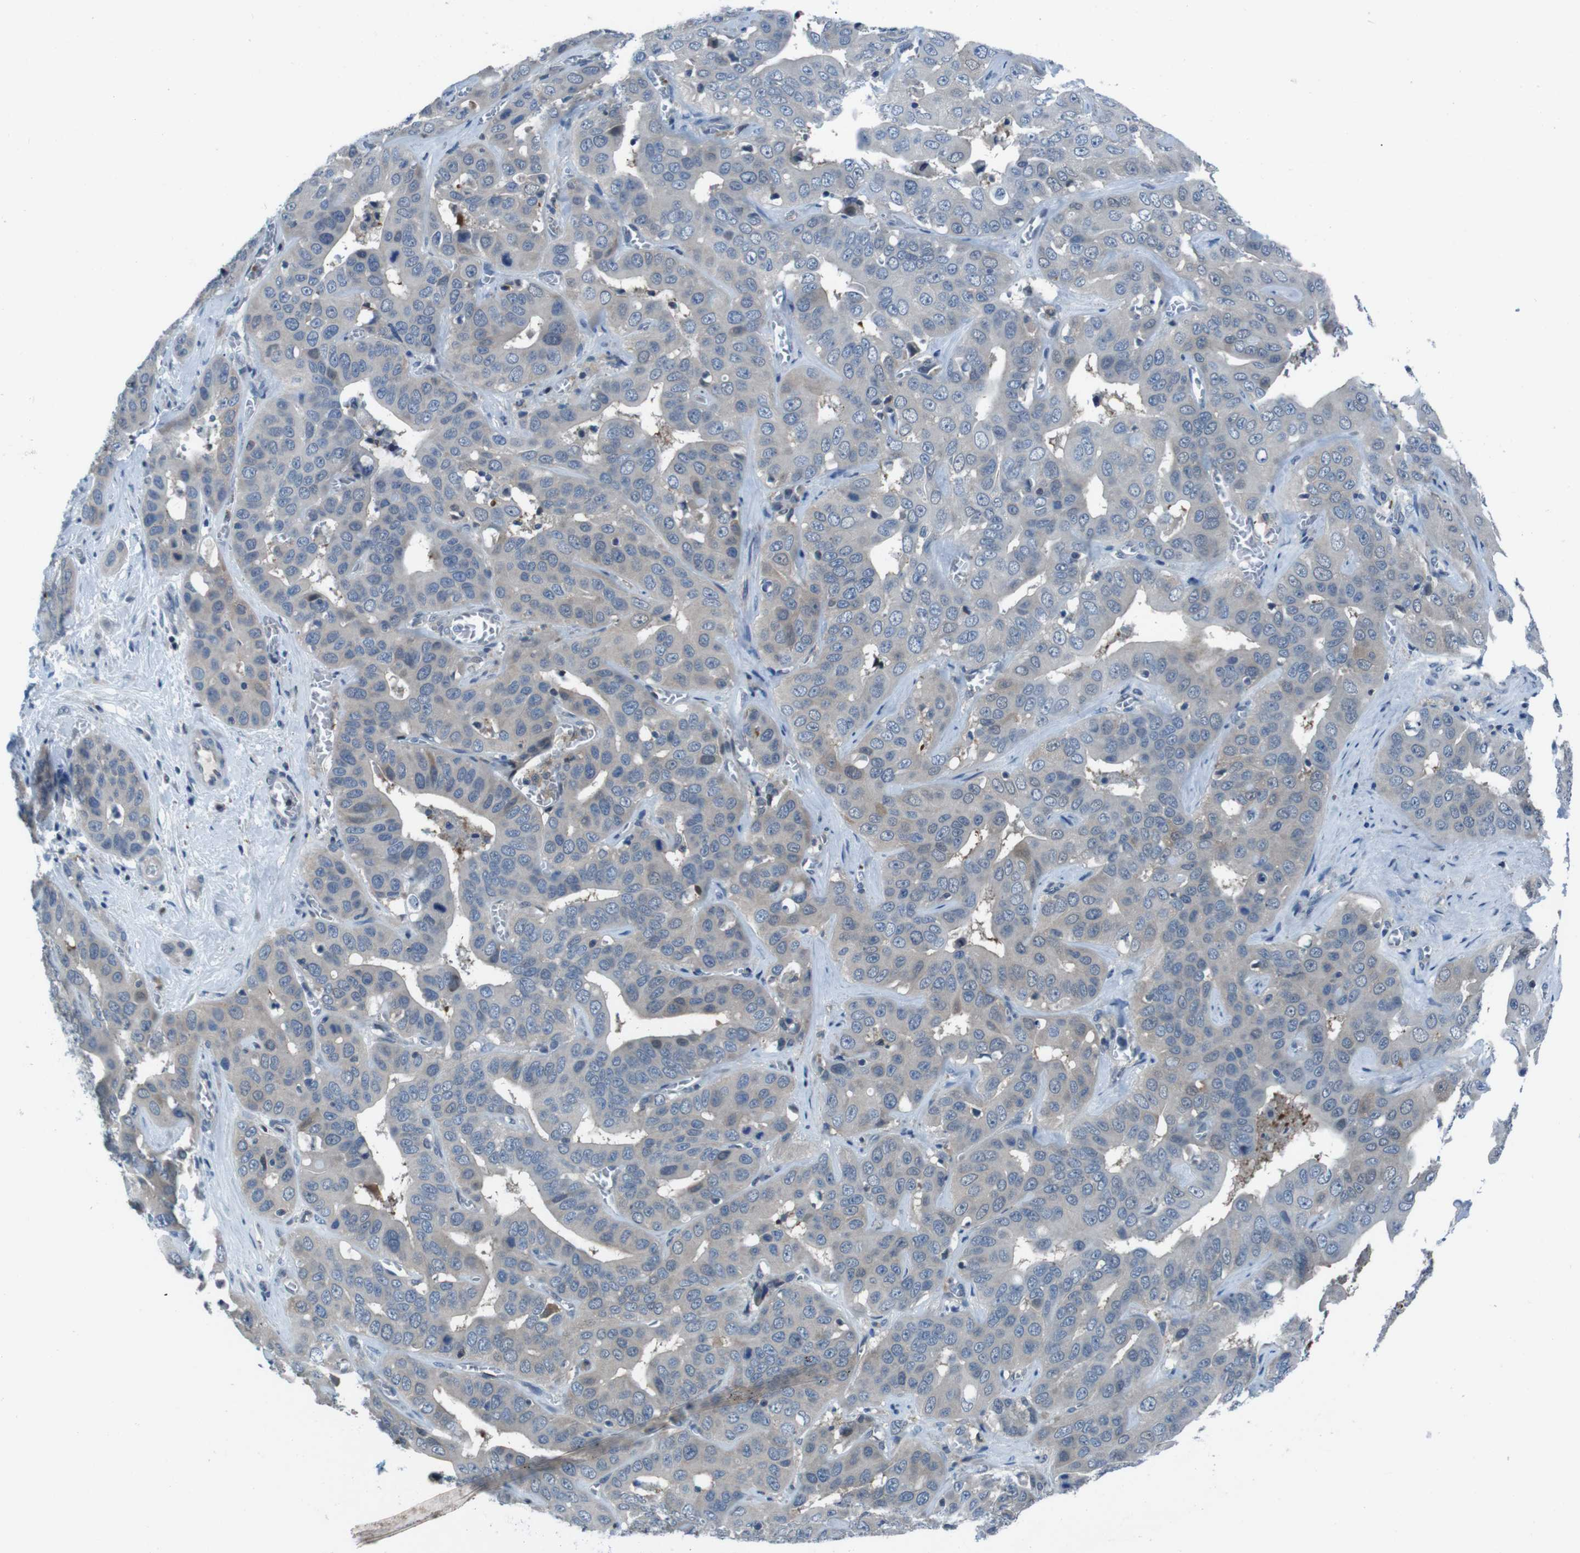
{"staining": {"intensity": "weak", "quantity": "<25%", "location": "cytoplasmic/membranous"}, "tissue": "liver cancer", "cell_type": "Tumor cells", "image_type": "cancer", "snomed": [{"axis": "morphology", "description": "Cholangiocarcinoma"}, {"axis": "topography", "description": "Liver"}], "caption": "Image shows no protein expression in tumor cells of liver cholangiocarcinoma tissue. Brightfield microscopy of IHC stained with DAB (brown) and hematoxylin (blue), captured at high magnification.", "gene": "NANOS2", "patient": {"sex": "female", "age": 52}}